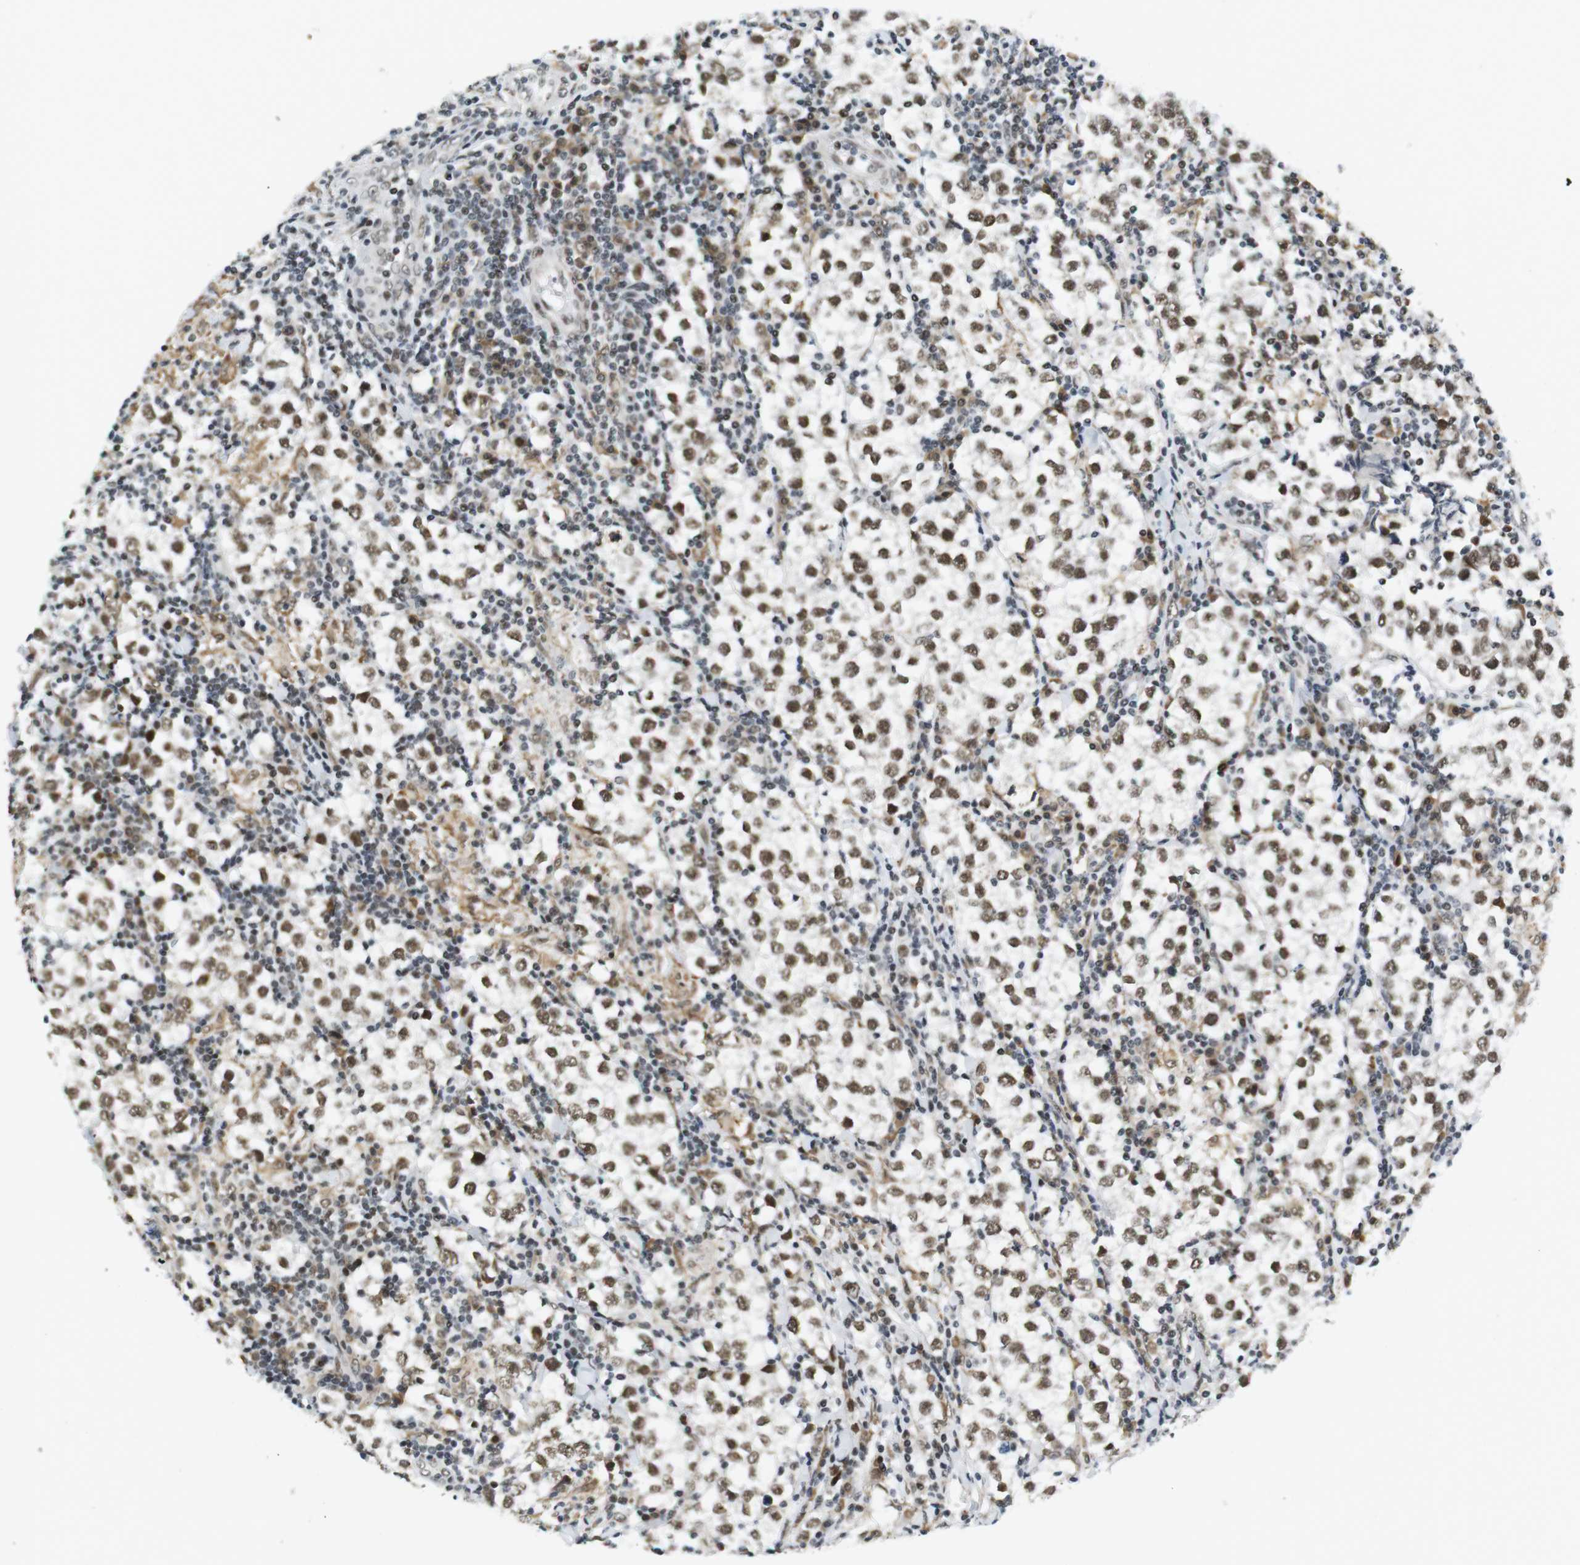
{"staining": {"intensity": "moderate", "quantity": ">75%", "location": "nuclear"}, "tissue": "testis cancer", "cell_type": "Tumor cells", "image_type": "cancer", "snomed": [{"axis": "morphology", "description": "Seminoma, NOS"}, {"axis": "morphology", "description": "Carcinoma, Embryonal, NOS"}, {"axis": "topography", "description": "Testis"}], "caption": "Moderate nuclear protein expression is present in about >75% of tumor cells in seminoma (testis).", "gene": "RNF38", "patient": {"sex": "male", "age": 36}}